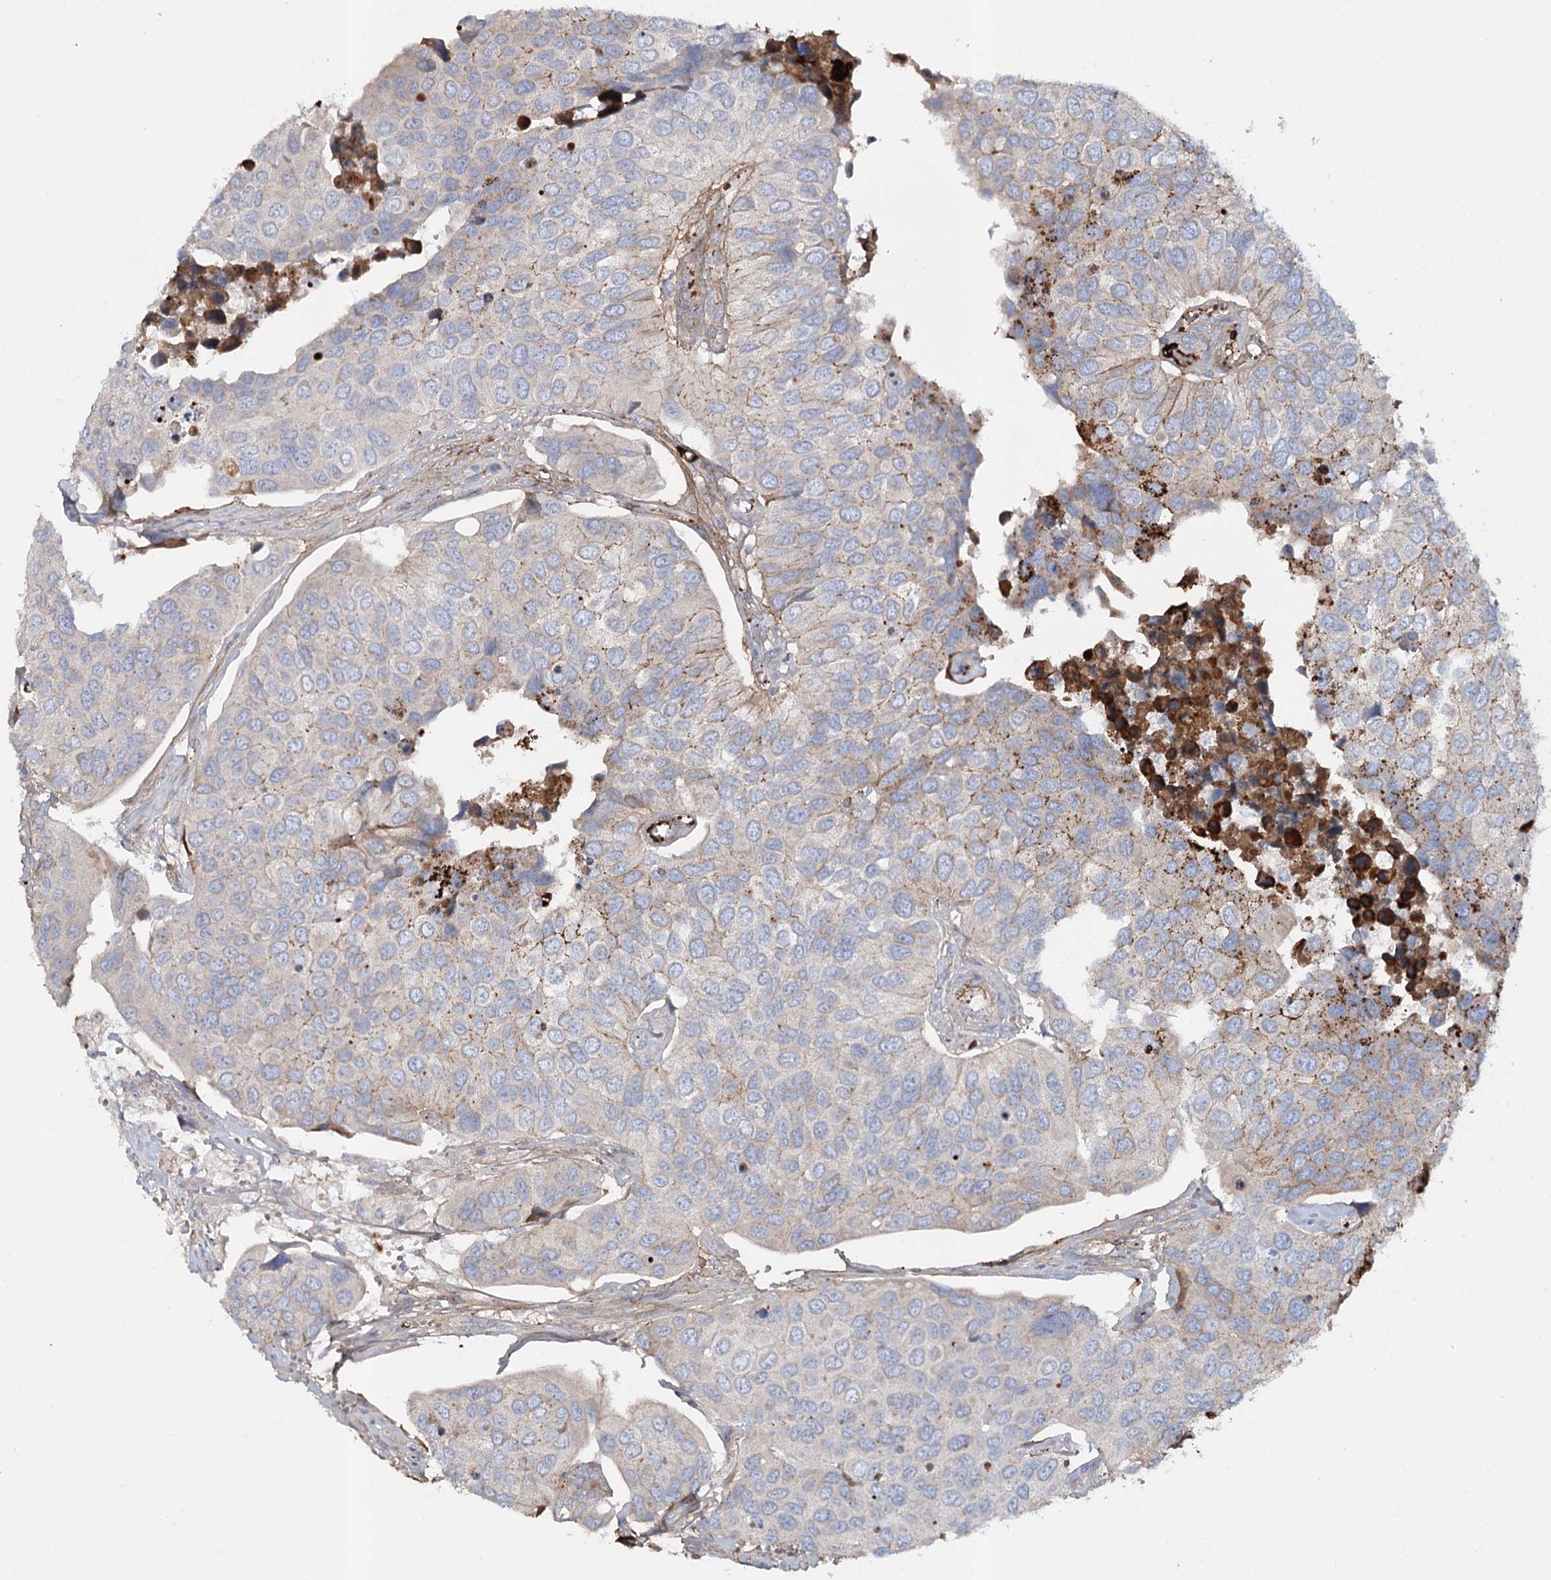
{"staining": {"intensity": "weak", "quantity": "<25%", "location": "cytoplasmic/membranous"}, "tissue": "urothelial cancer", "cell_type": "Tumor cells", "image_type": "cancer", "snomed": [{"axis": "morphology", "description": "Urothelial carcinoma, High grade"}, {"axis": "topography", "description": "Urinary bladder"}], "caption": "Immunohistochemistry (IHC) of human high-grade urothelial carcinoma shows no positivity in tumor cells.", "gene": "ALKBH8", "patient": {"sex": "male", "age": 74}}